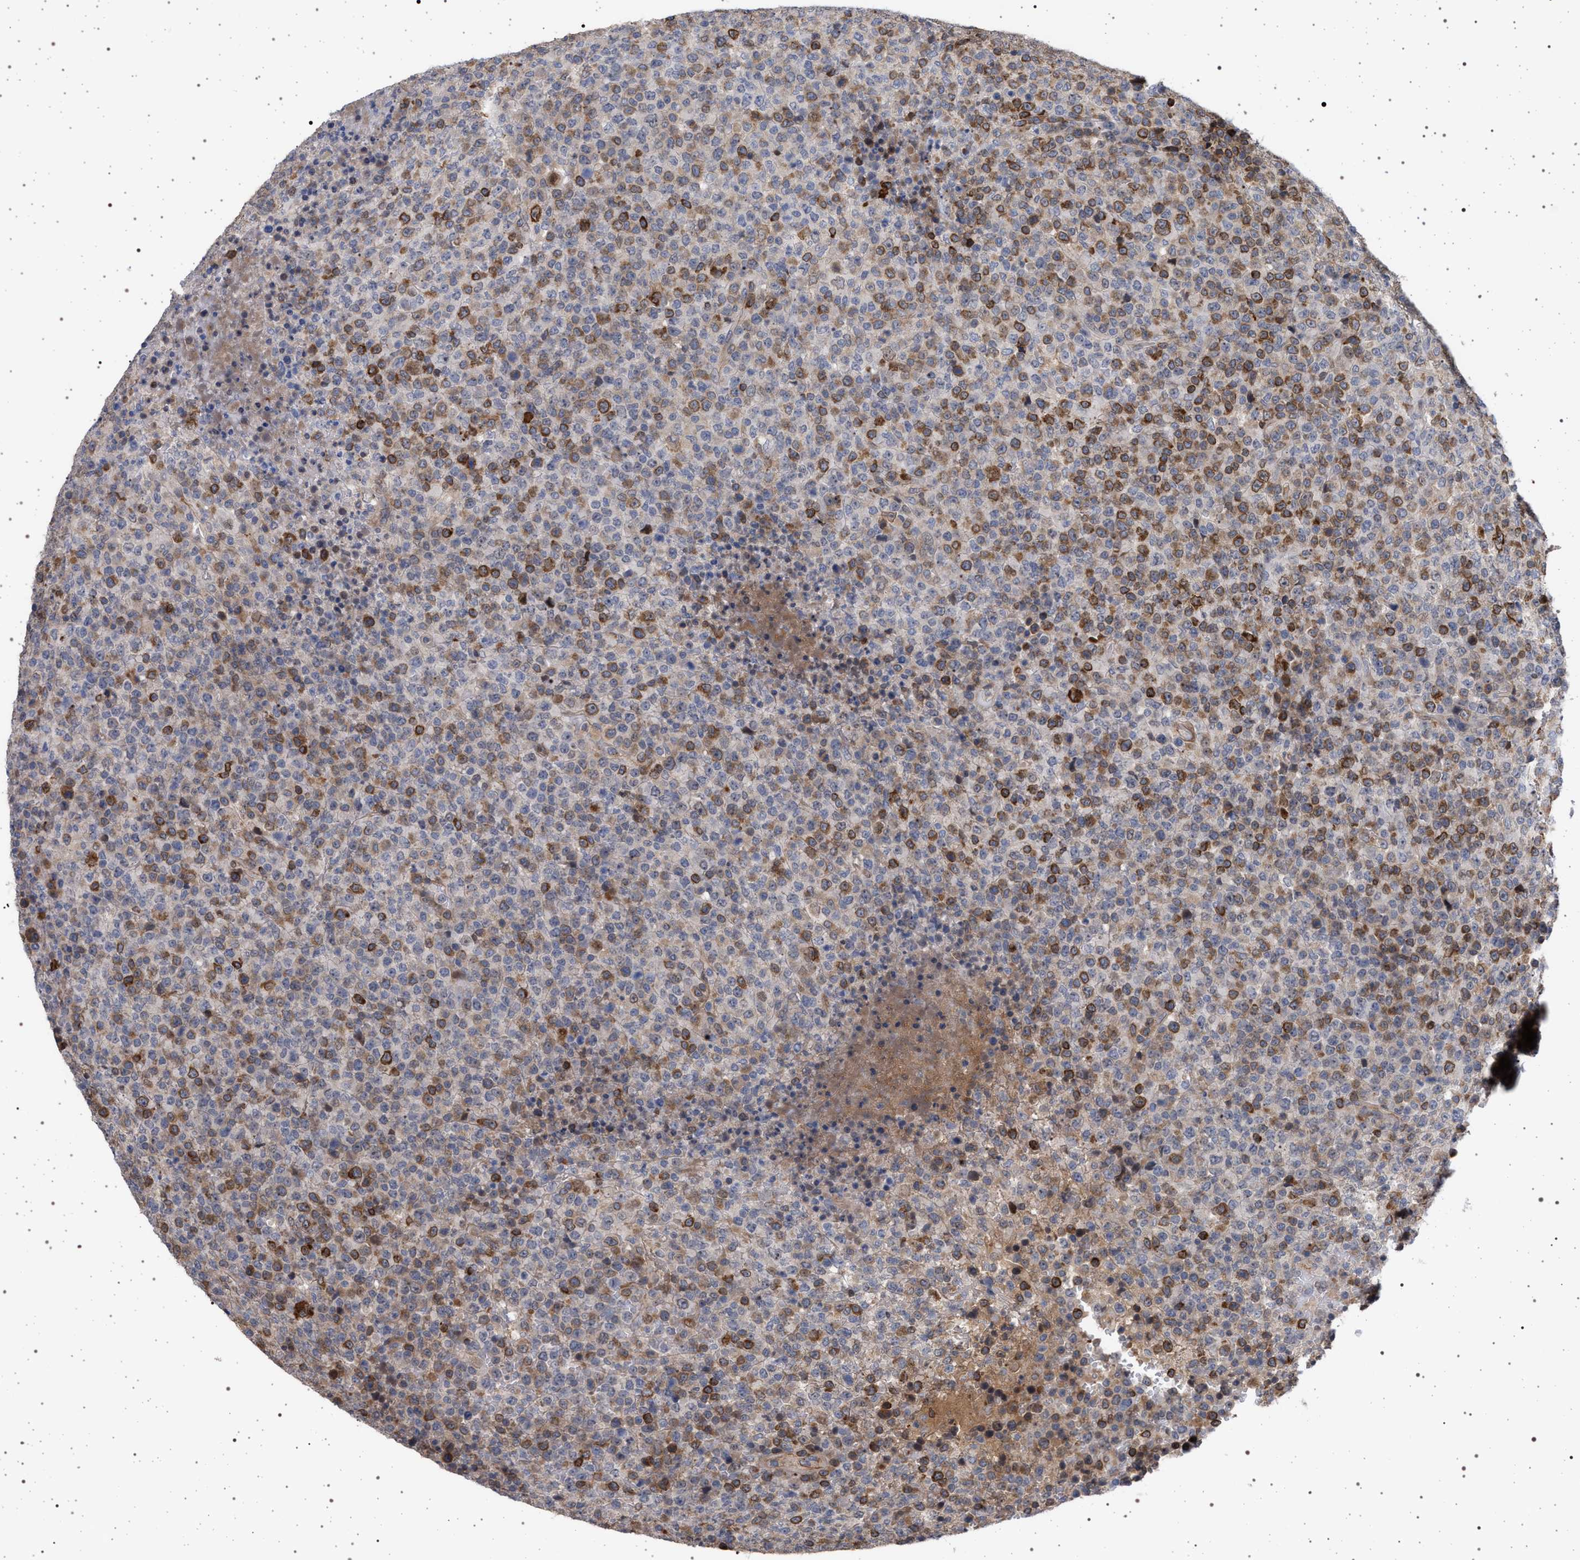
{"staining": {"intensity": "moderate", "quantity": "<25%", "location": "cytoplasmic/membranous"}, "tissue": "lymphoma", "cell_type": "Tumor cells", "image_type": "cancer", "snomed": [{"axis": "morphology", "description": "Malignant lymphoma, non-Hodgkin's type, High grade"}, {"axis": "topography", "description": "Lymph node"}], "caption": "Lymphoma stained with a brown dye demonstrates moderate cytoplasmic/membranous positive expression in approximately <25% of tumor cells.", "gene": "RBM48", "patient": {"sex": "male", "age": 13}}